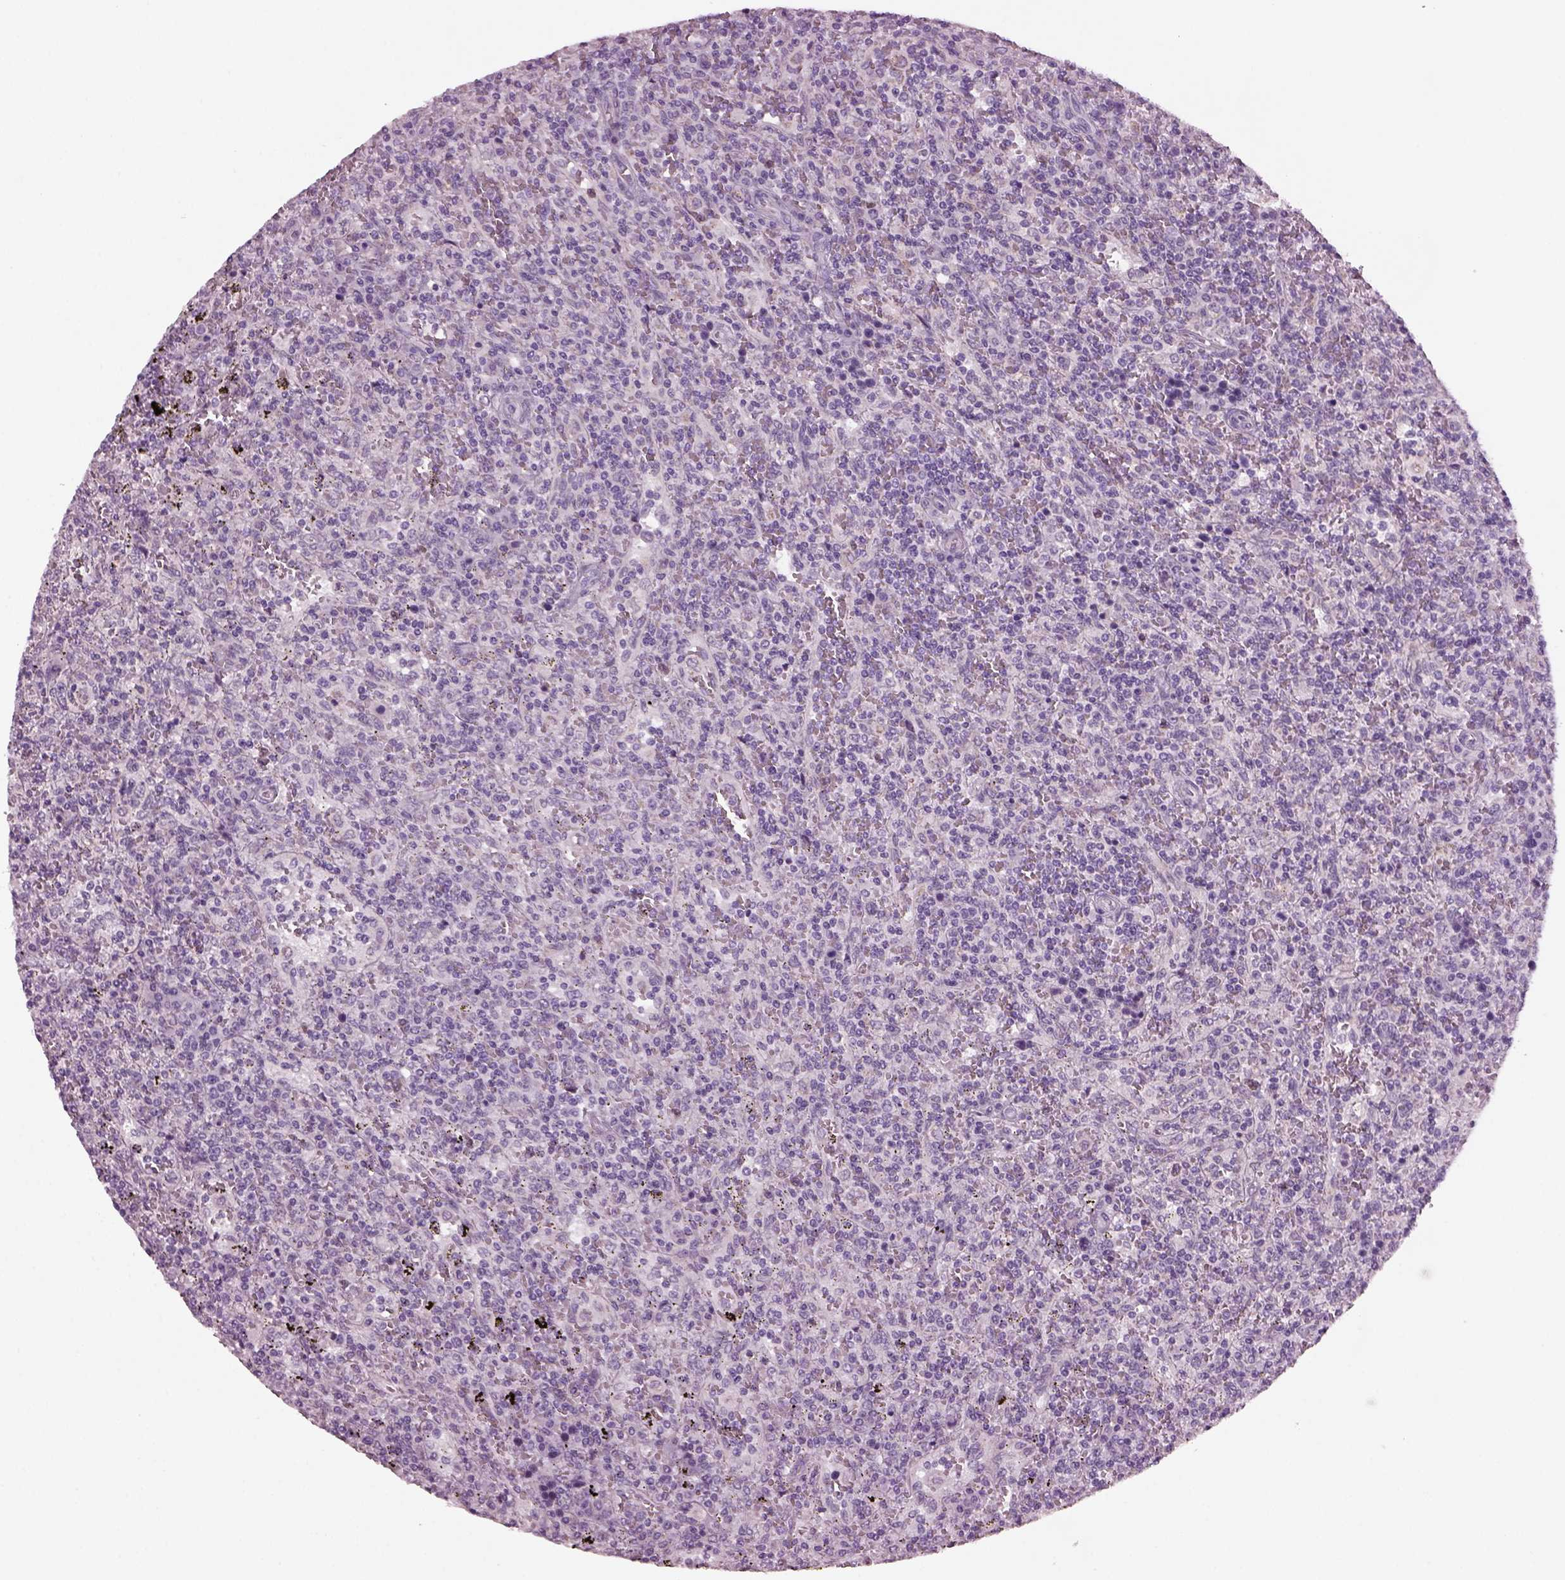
{"staining": {"intensity": "negative", "quantity": "none", "location": "none"}, "tissue": "lymphoma", "cell_type": "Tumor cells", "image_type": "cancer", "snomed": [{"axis": "morphology", "description": "Malignant lymphoma, non-Hodgkin's type, Low grade"}, {"axis": "topography", "description": "Spleen"}], "caption": "A histopathology image of human lymphoma is negative for staining in tumor cells.", "gene": "PRR9", "patient": {"sex": "male", "age": 62}}